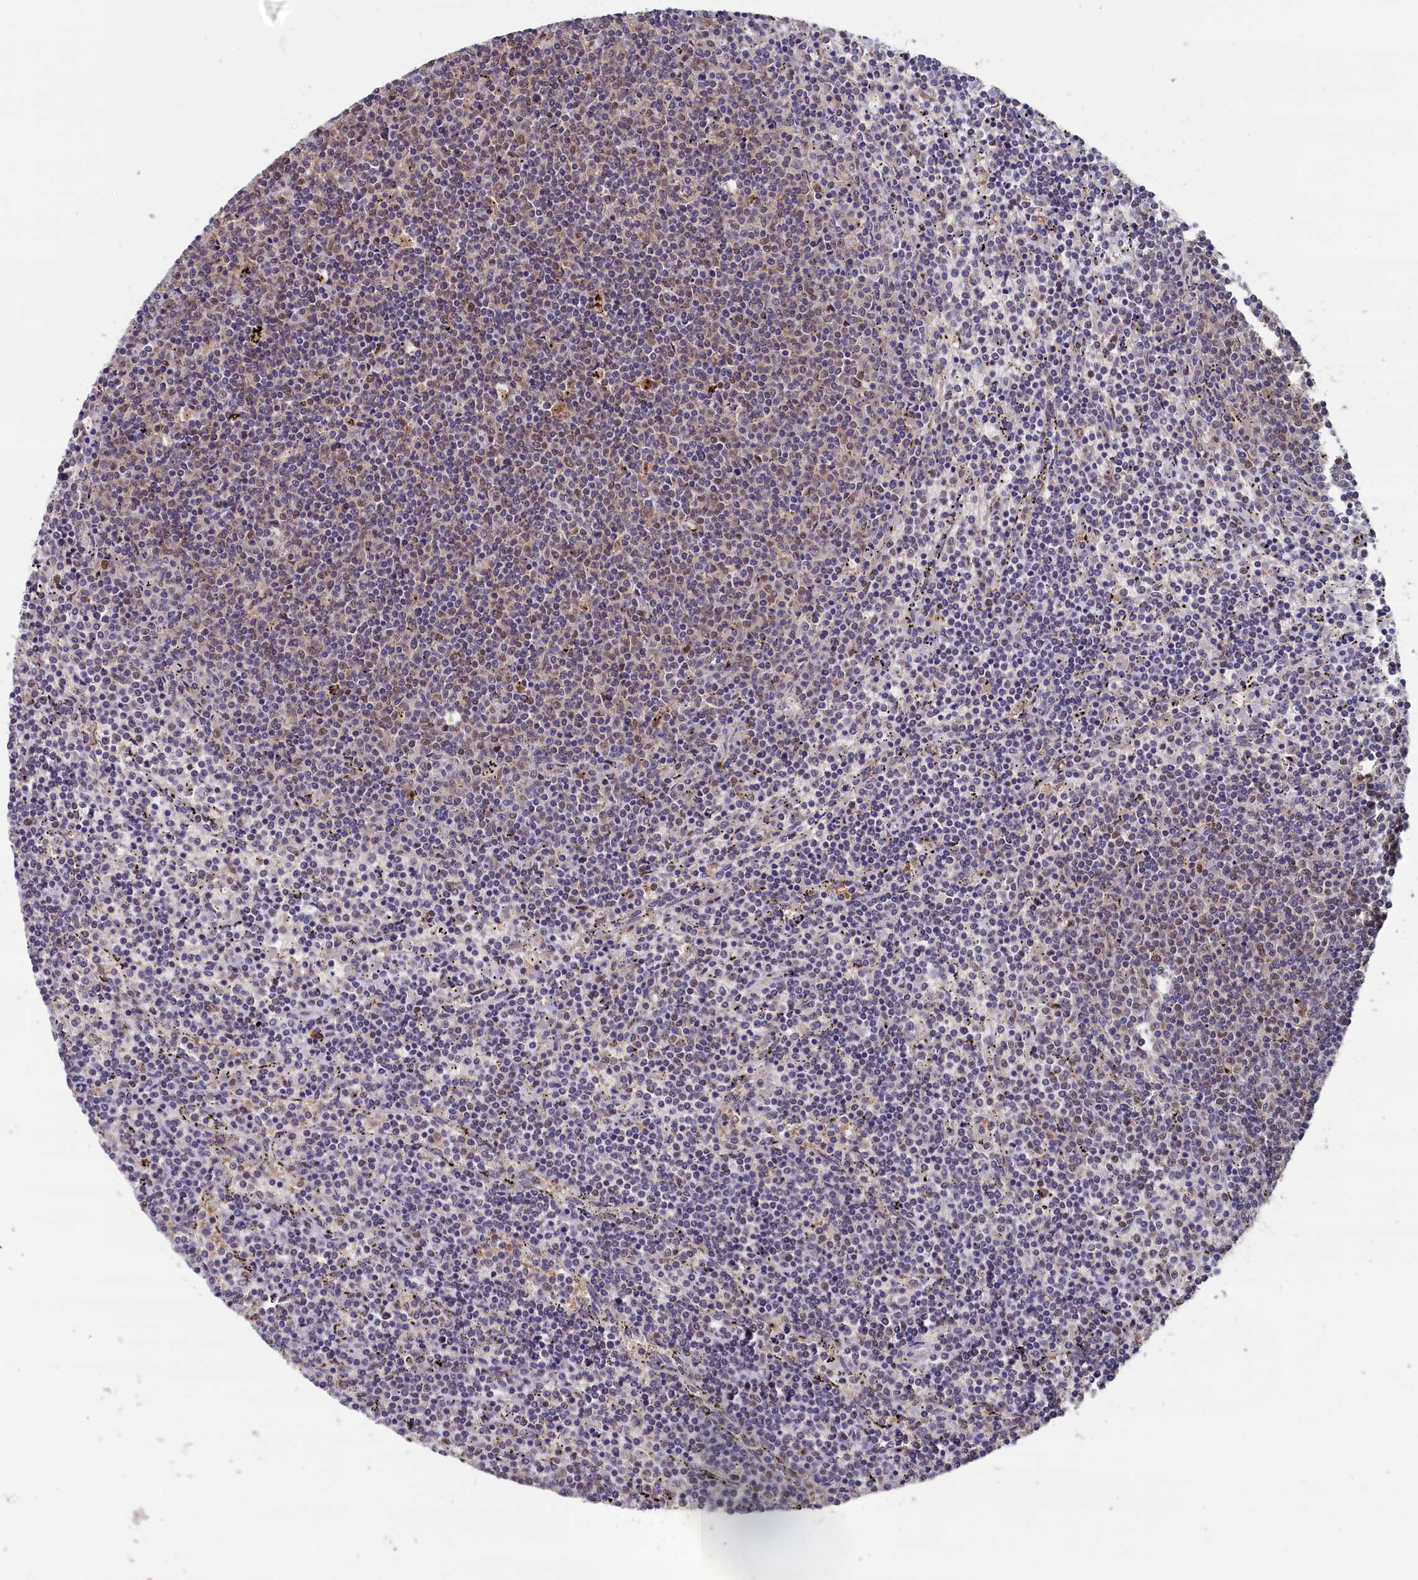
{"staining": {"intensity": "weak", "quantity": "<25%", "location": "nuclear"}, "tissue": "lymphoma", "cell_type": "Tumor cells", "image_type": "cancer", "snomed": [{"axis": "morphology", "description": "Malignant lymphoma, non-Hodgkin's type, Low grade"}, {"axis": "topography", "description": "Spleen"}], "caption": "Tumor cells show no significant positivity in malignant lymphoma, non-Hodgkin's type (low-grade).", "gene": "AHCY", "patient": {"sex": "female", "age": 50}}